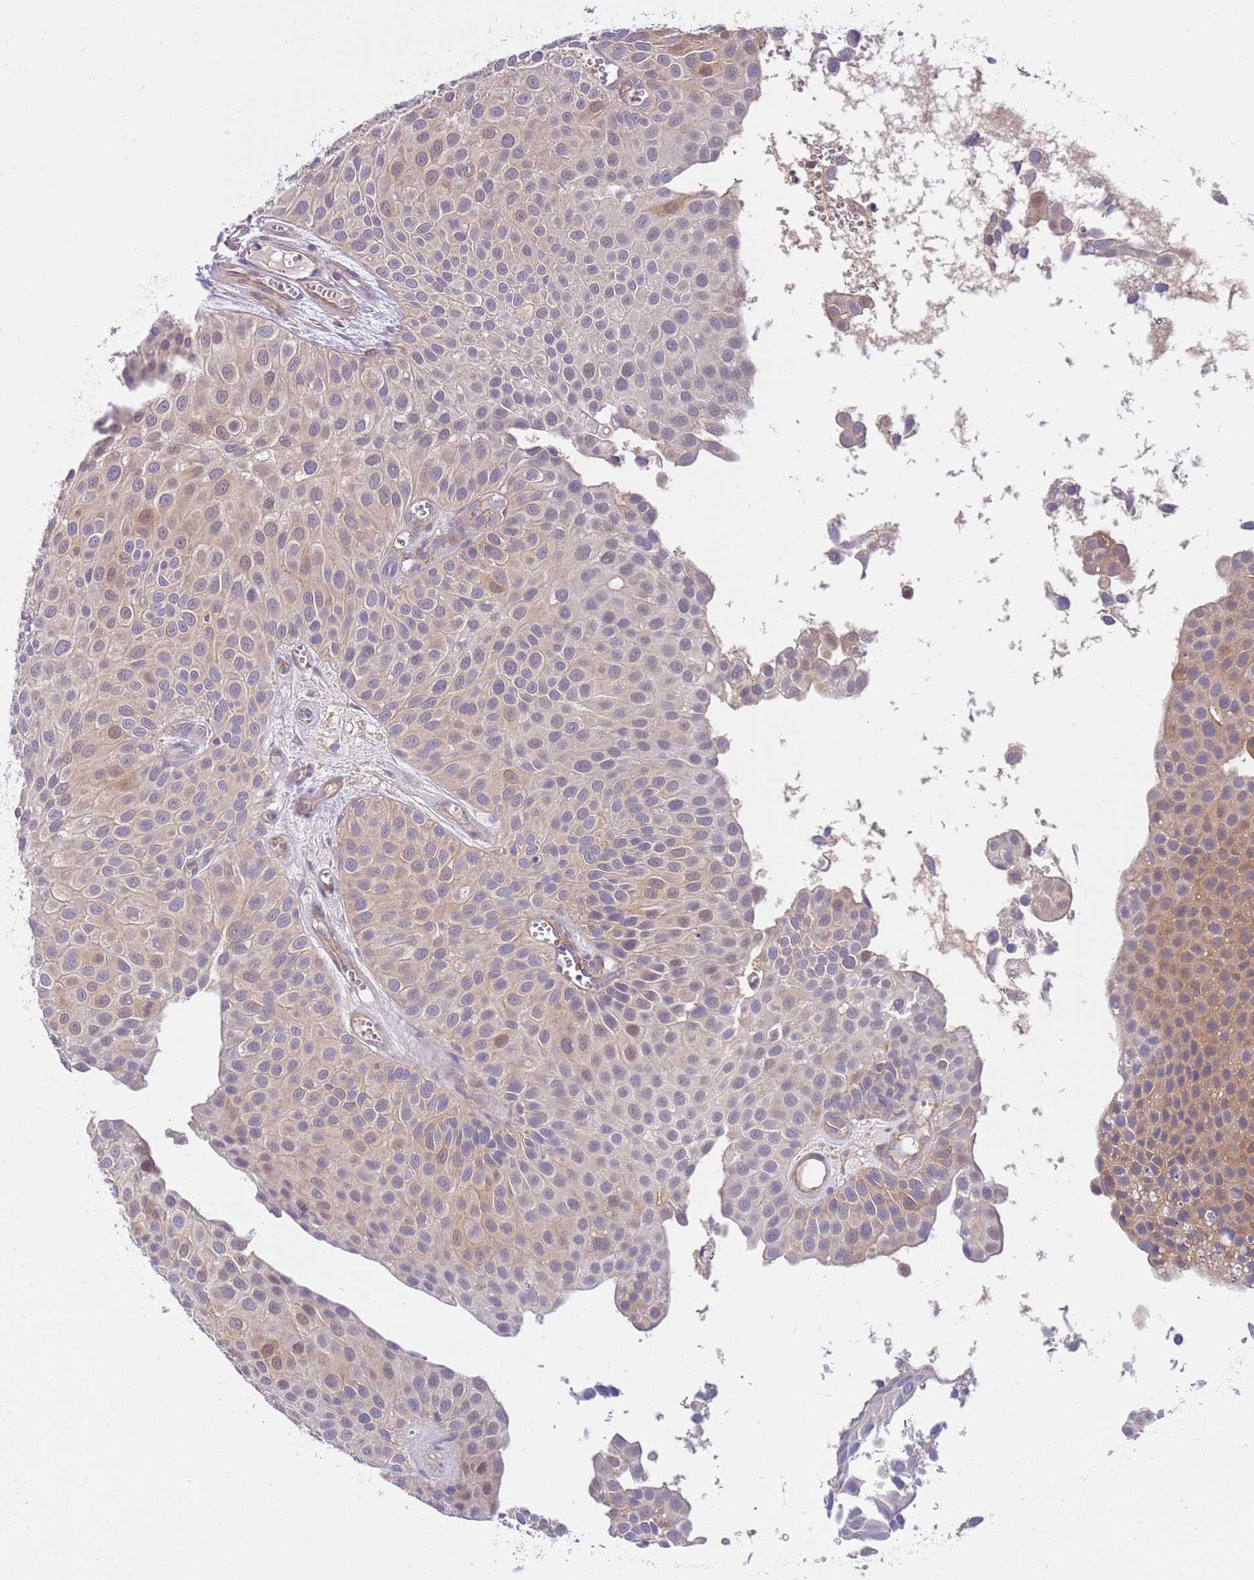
{"staining": {"intensity": "weak", "quantity": "<25%", "location": "cytoplasmic/membranous"}, "tissue": "urothelial cancer", "cell_type": "Tumor cells", "image_type": "cancer", "snomed": [{"axis": "morphology", "description": "Urothelial carcinoma, Low grade"}, {"axis": "topography", "description": "Urinary bladder"}], "caption": "Urothelial cancer stained for a protein using IHC demonstrates no expression tumor cells.", "gene": "MVD", "patient": {"sex": "male", "age": 88}}